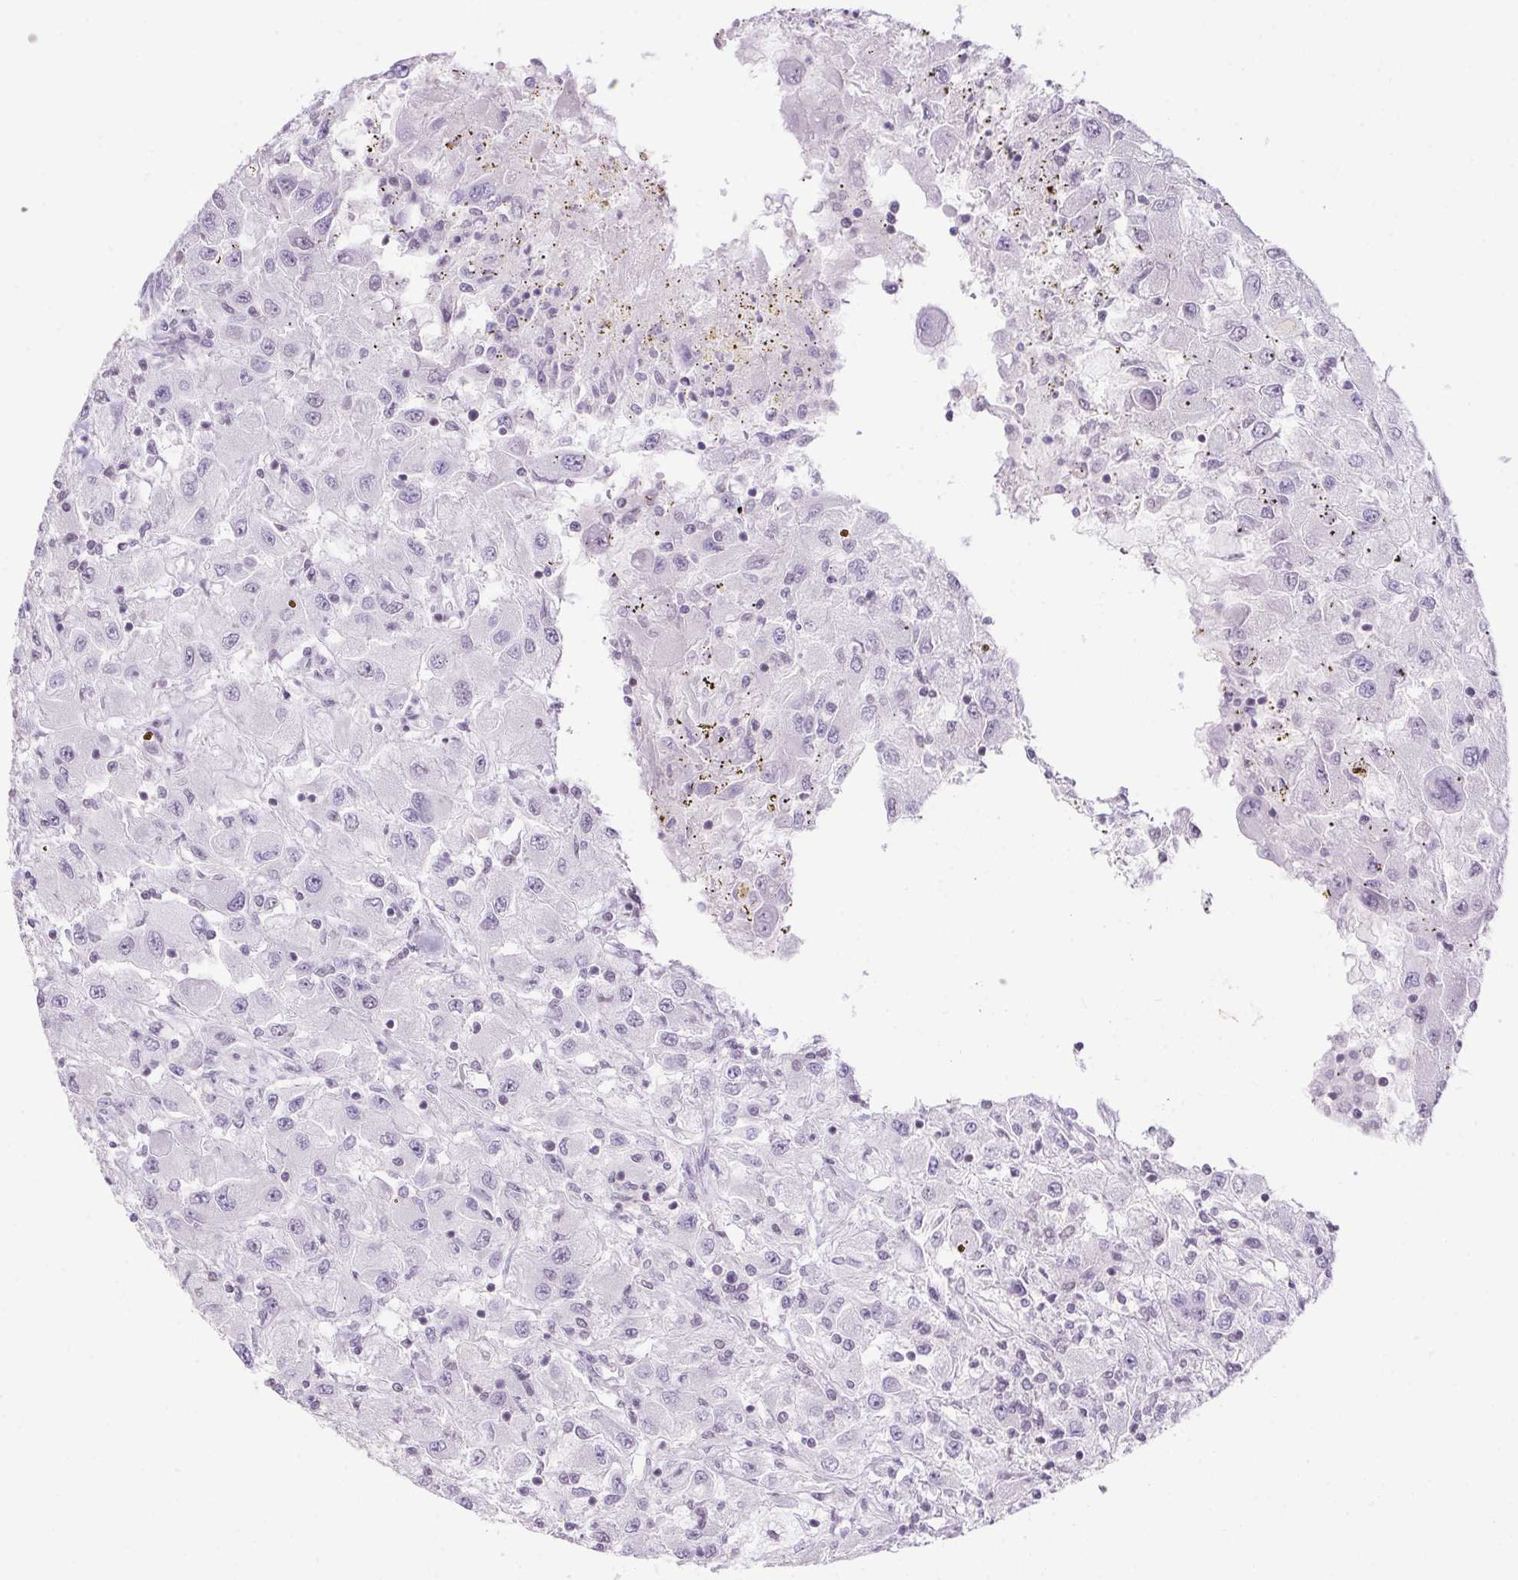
{"staining": {"intensity": "negative", "quantity": "none", "location": "none"}, "tissue": "renal cancer", "cell_type": "Tumor cells", "image_type": "cancer", "snomed": [{"axis": "morphology", "description": "Adenocarcinoma, NOS"}, {"axis": "topography", "description": "Kidney"}], "caption": "Immunohistochemistry image of human renal cancer stained for a protein (brown), which exhibits no staining in tumor cells.", "gene": "DDX17", "patient": {"sex": "female", "age": 67}}